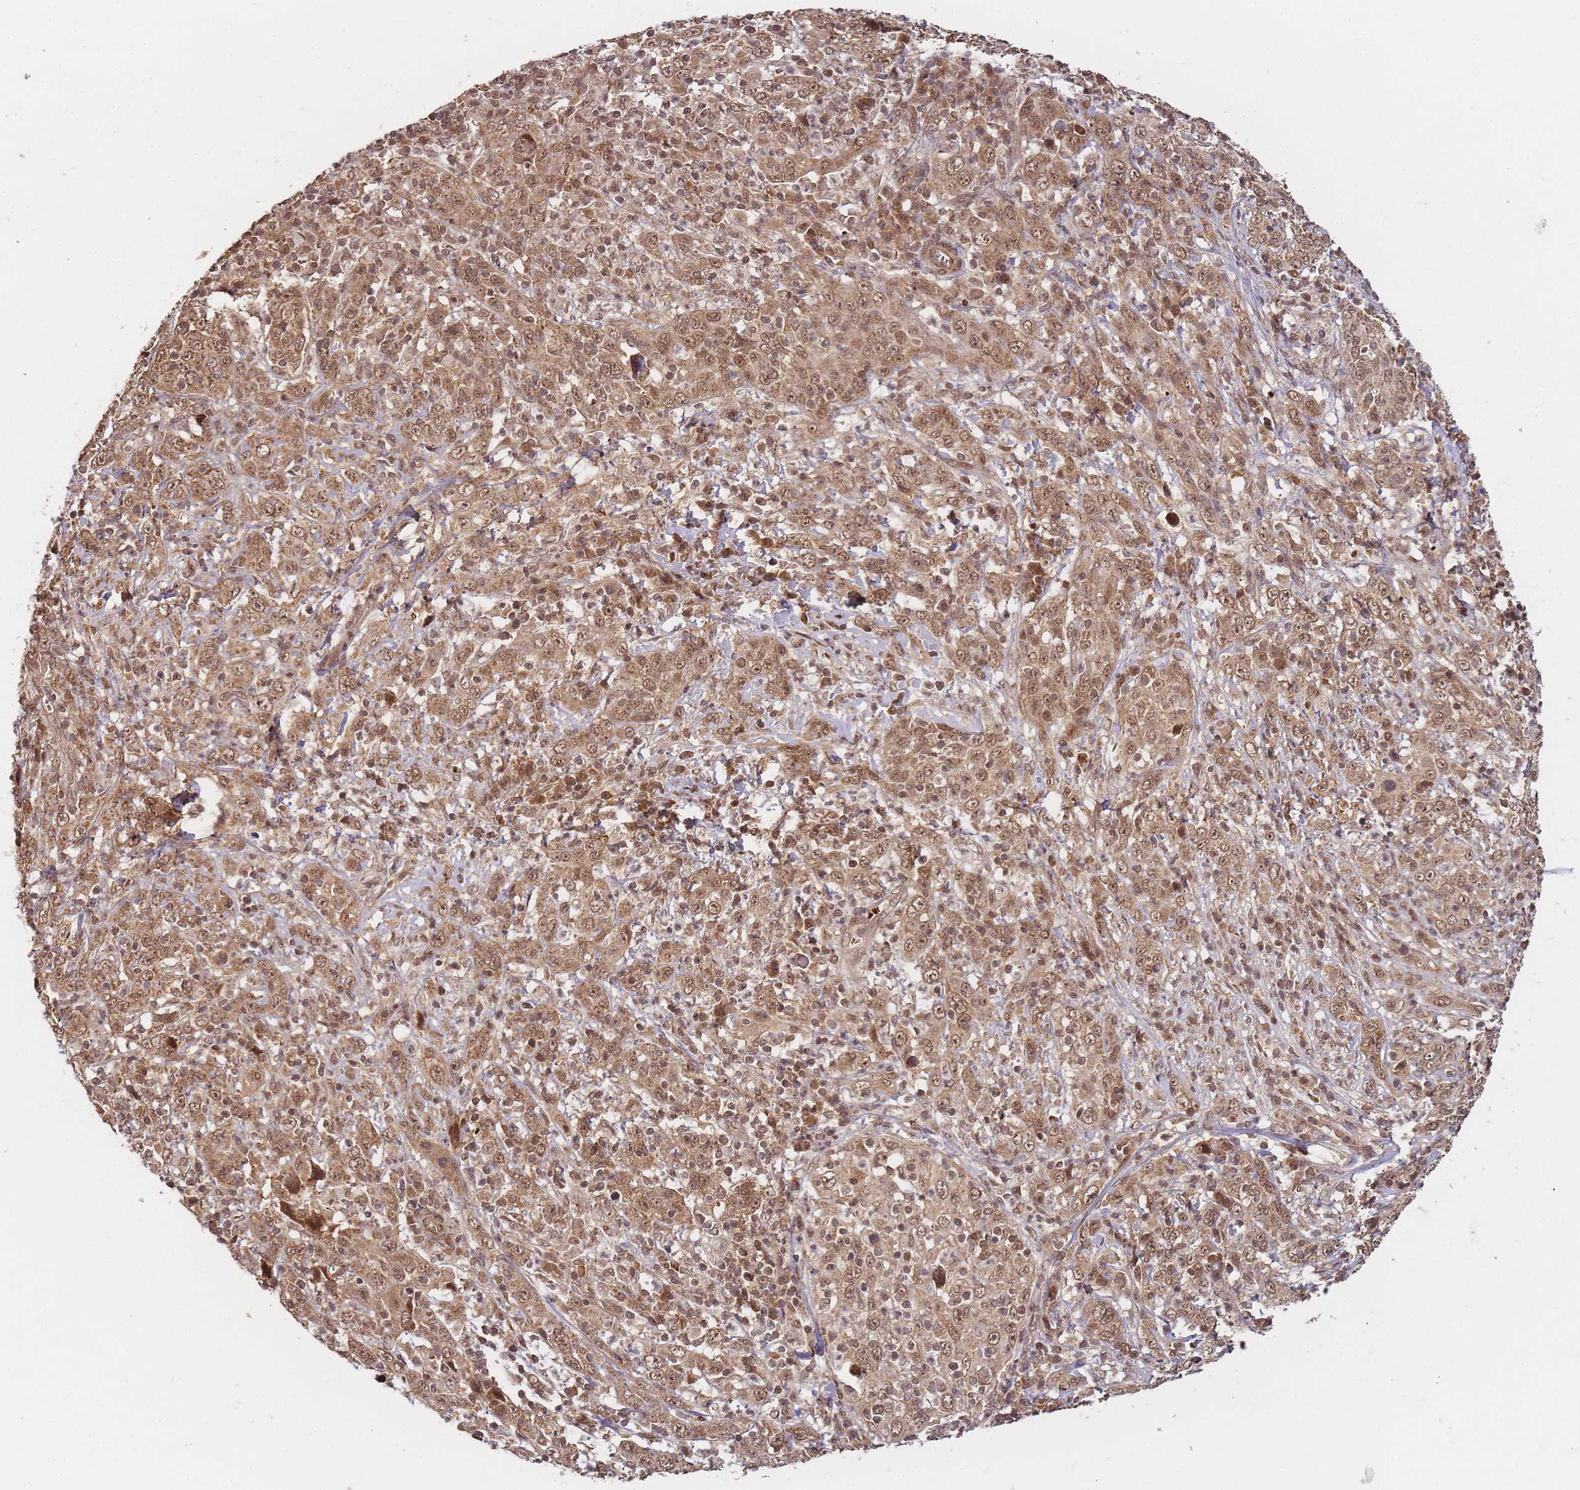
{"staining": {"intensity": "moderate", "quantity": ">75%", "location": "cytoplasmic/membranous,nuclear"}, "tissue": "cervical cancer", "cell_type": "Tumor cells", "image_type": "cancer", "snomed": [{"axis": "morphology", "description": "Squamous cell carcinoma, NOS"}, {"axis": "topography", "description": "Cervix"}], "caption": "Approximately >75% of tumor cells in cervical cancer exhibit moderate cytoplasmic/membranous and nuclear protein positivity as visualized by brown immunohistochemical staining.", "gene": "ZNF497", "patient": {"sex": "female", "age": 46}}